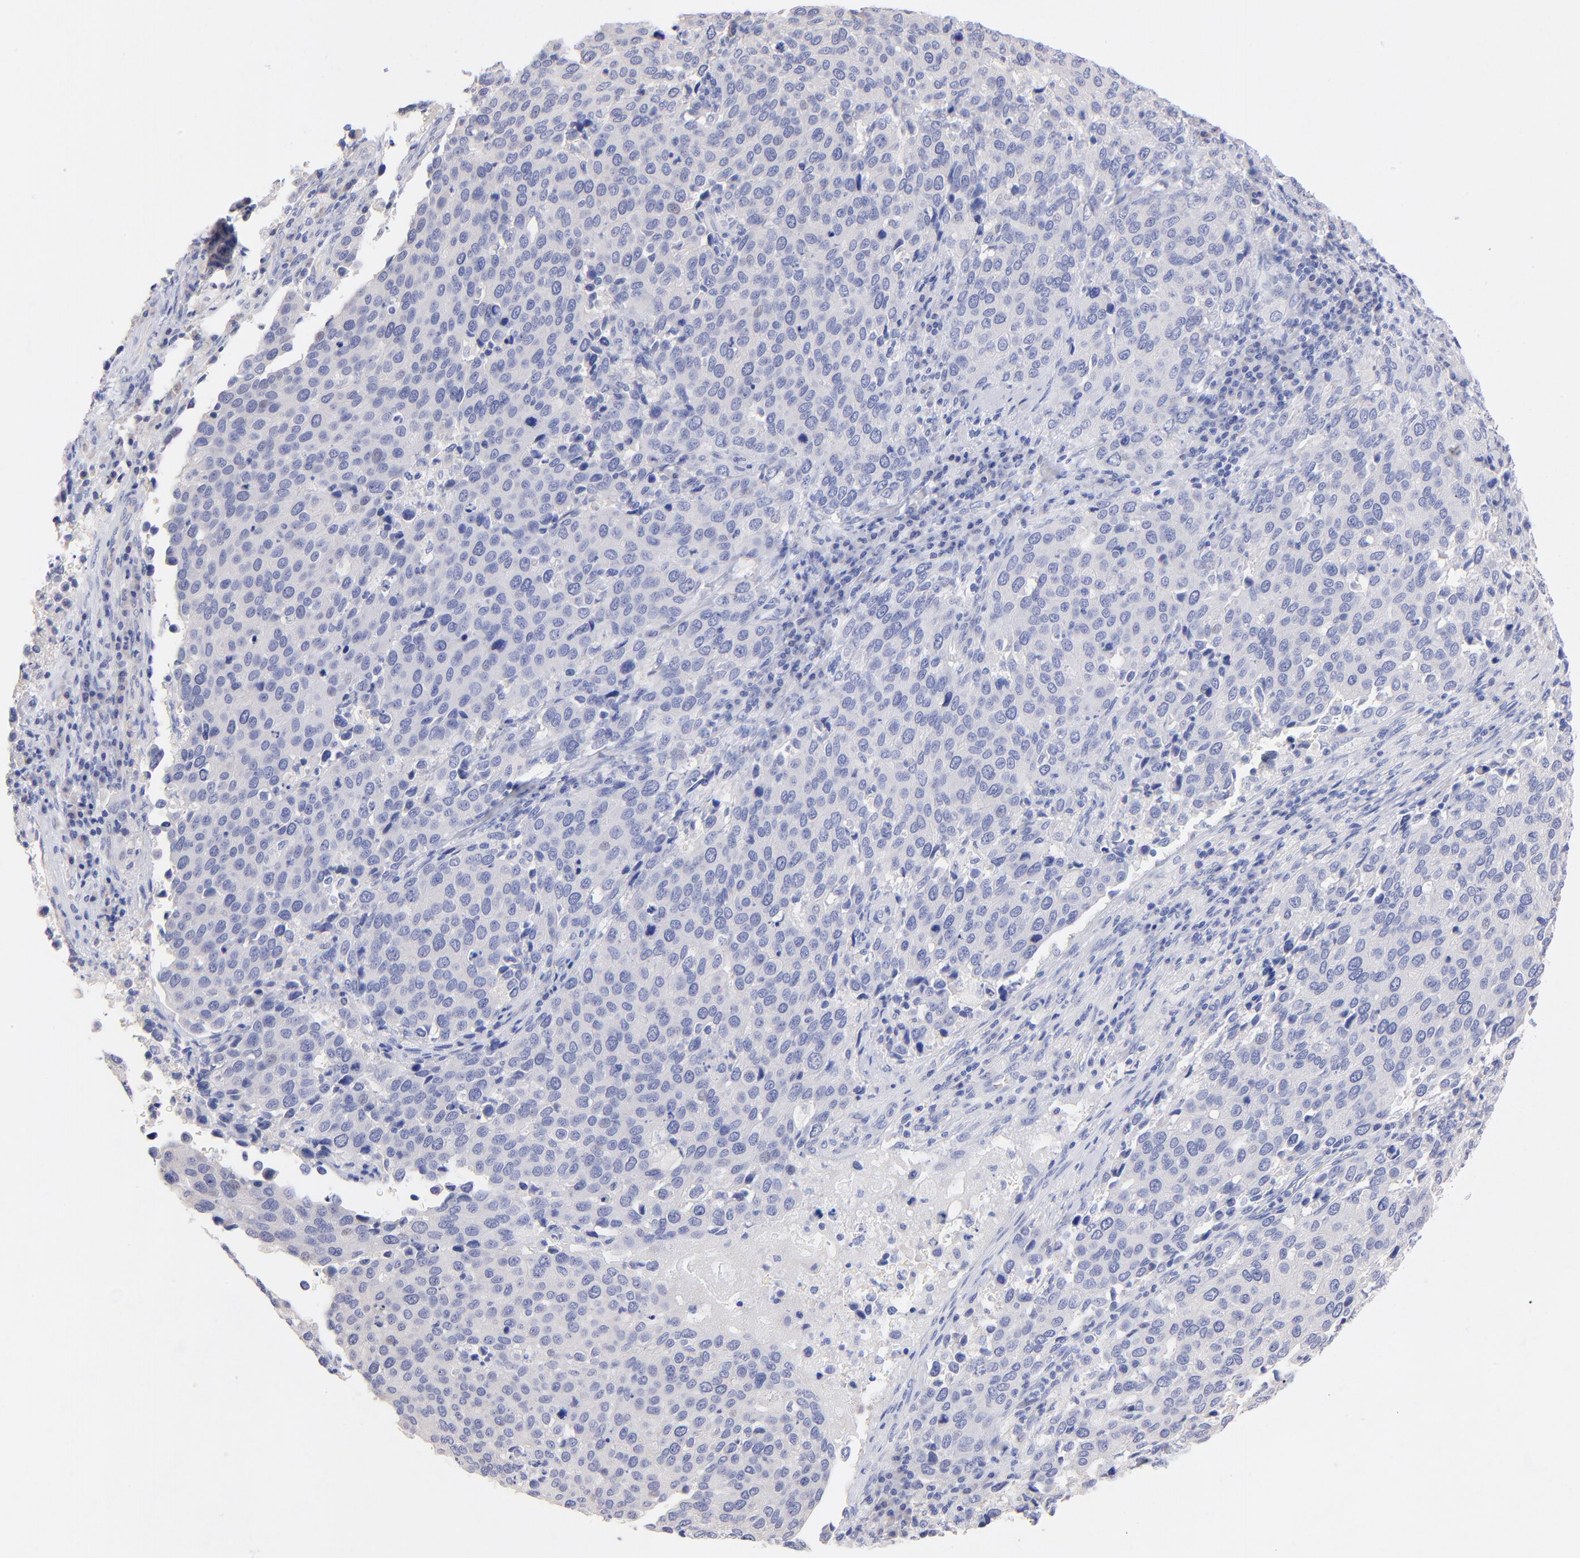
{"staining": {"intensity": "negative", "quantity": "none", "location": "none"}, "tissue": "cervical cancer", "cell_type": "Tumor cells", "image_type": "cancer", "snomed": [{"axis": "morphology", "description": "Squamous cell carcinoma, NOS"}, {"axis": "topography", "description": "Cervix"}], "caption": "Immunohistochemical staining of cervical squamous cell carcinoma shows no significant positivity in tumor cells.", "gene": "RAB3A", "patient": {"sex": "female", "age": 54}}